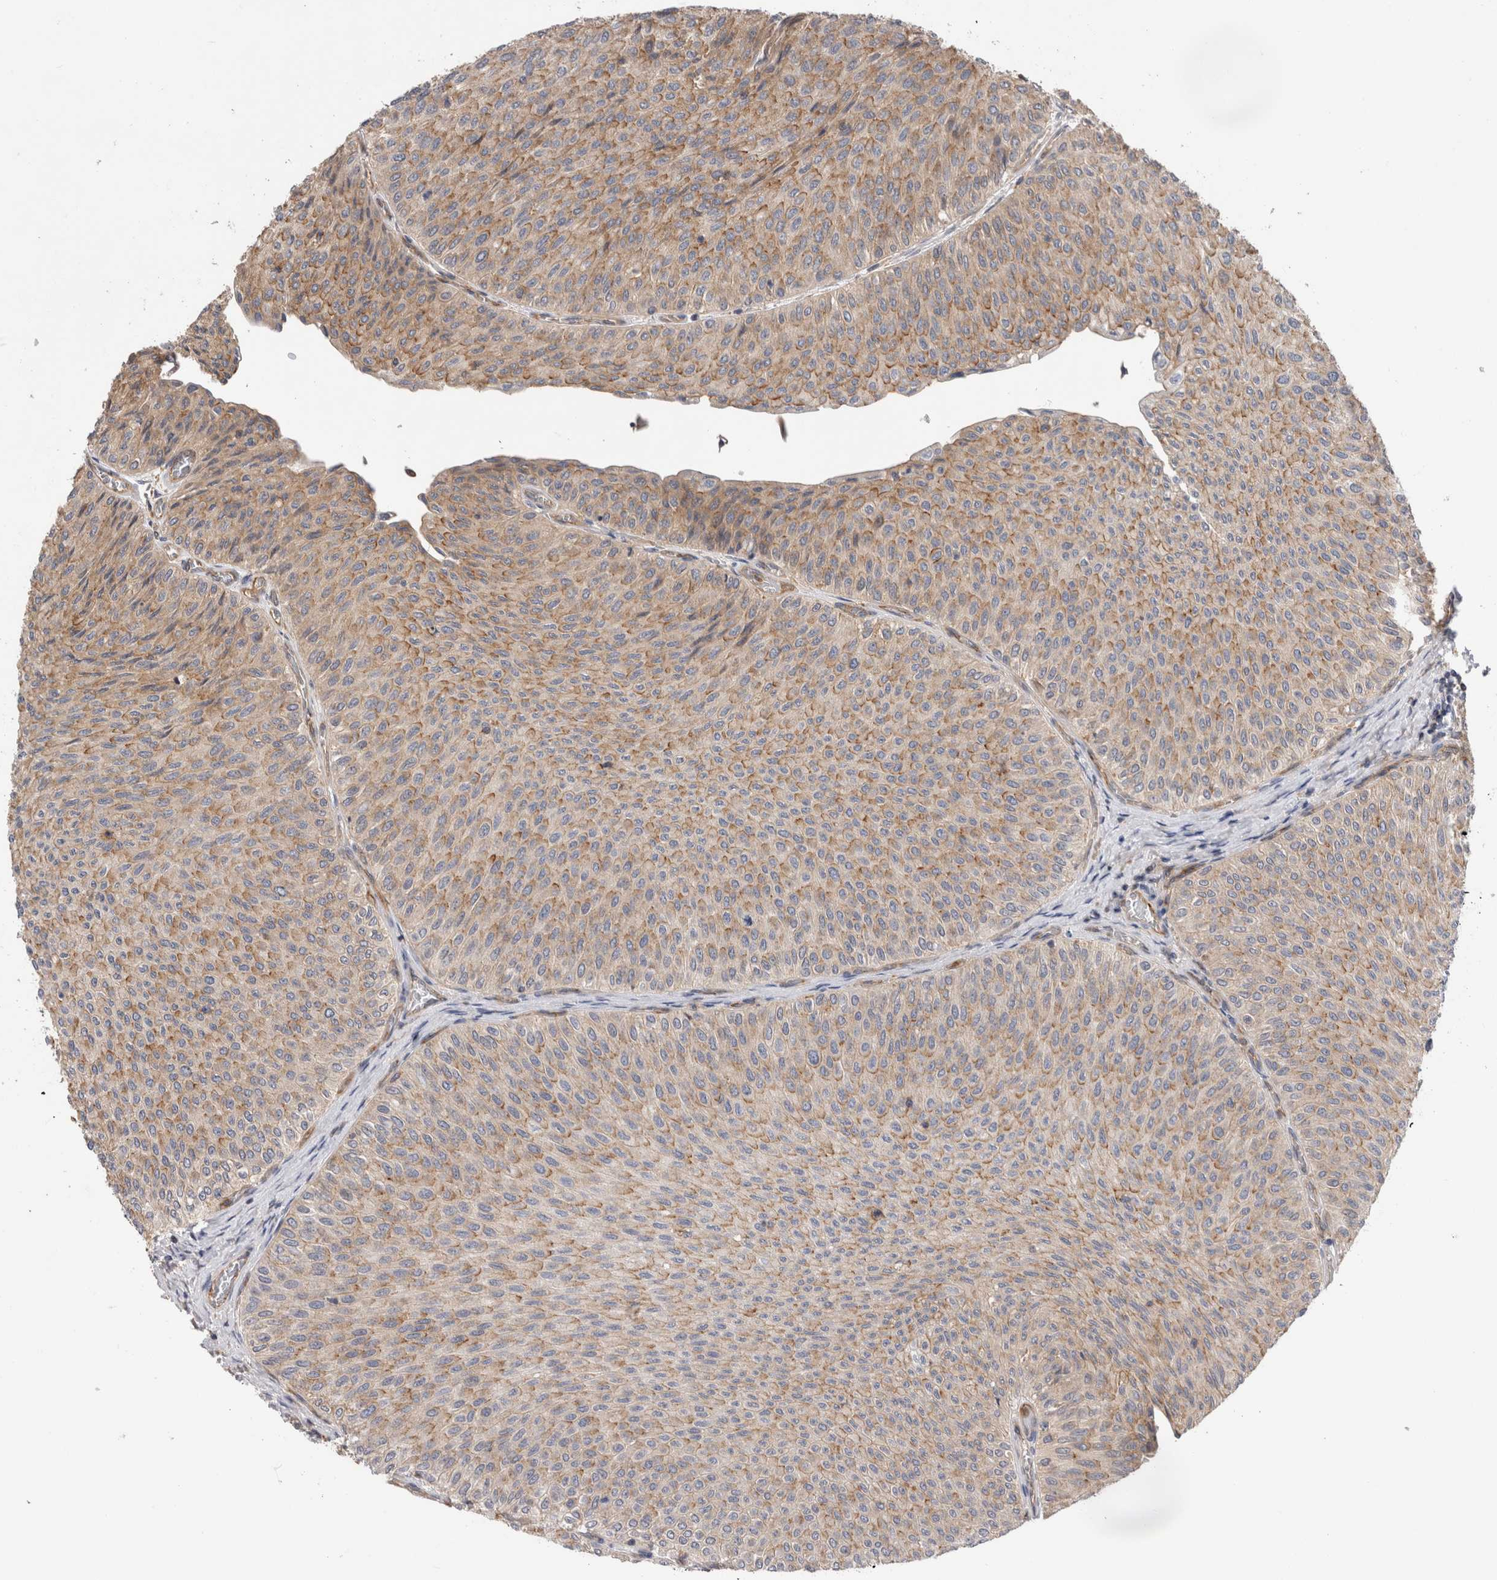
{"staining": {"intensity": "moderate", "quantity": ">75%", "location": "cytoplasmic/membranous"}, "tissue": "urothelial cancer", "cell_type": "Tumor cells", "image_type": "cancer", "snomed": [{"axis": "morphology", "description": "Urothelial carcinoma, Low grade"}, {"axis": "topography", "description": "Urinary bladder"}], "caption": "A brown stain shows moderate cytoplasmic/membranous positivity of a protein in human urothelial cancer tumor cells. The protein is shown in brown color, while the nuclei are stained blue.", "gene": "BNIP2", "patient": {"sex": "male", "age": 78}}